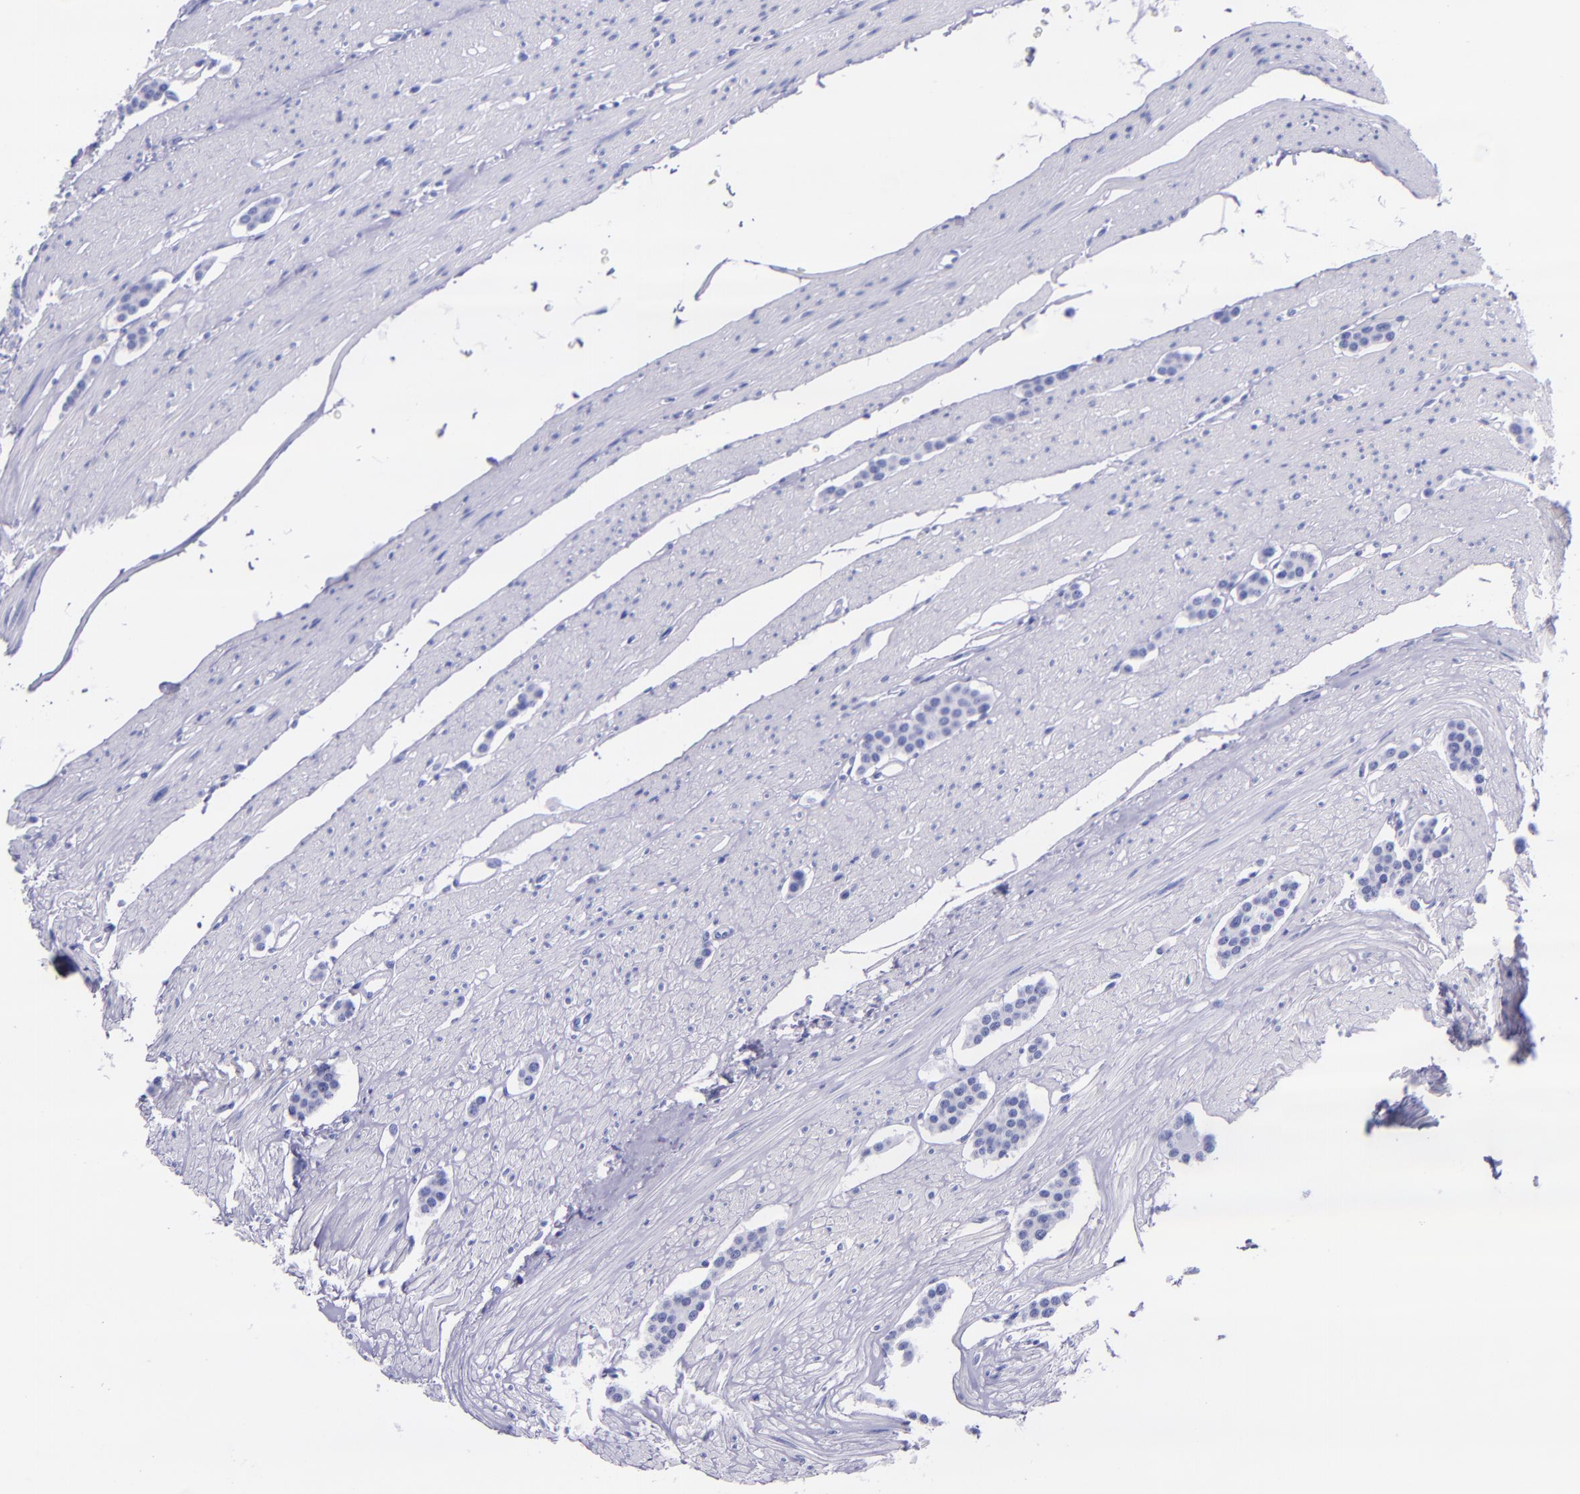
{"staining": {"intensity": "negative", "quantity": "none", "location": "none"}, "tissue": "carcinoid", "cell_type": "Tumor cells", "image_type": "cancer", "snomed": [{"axis": "morphology", "description": "Carcinoid, malignant, NOS"}, {"axis": "topography", "description": "Small intestine"}], "caption": "Immunohistochemical staining of human carcinoid displays no significant positivity in tumor cells.", "gene": "MBP", "patient": {"sex": "male", "age": 60}}